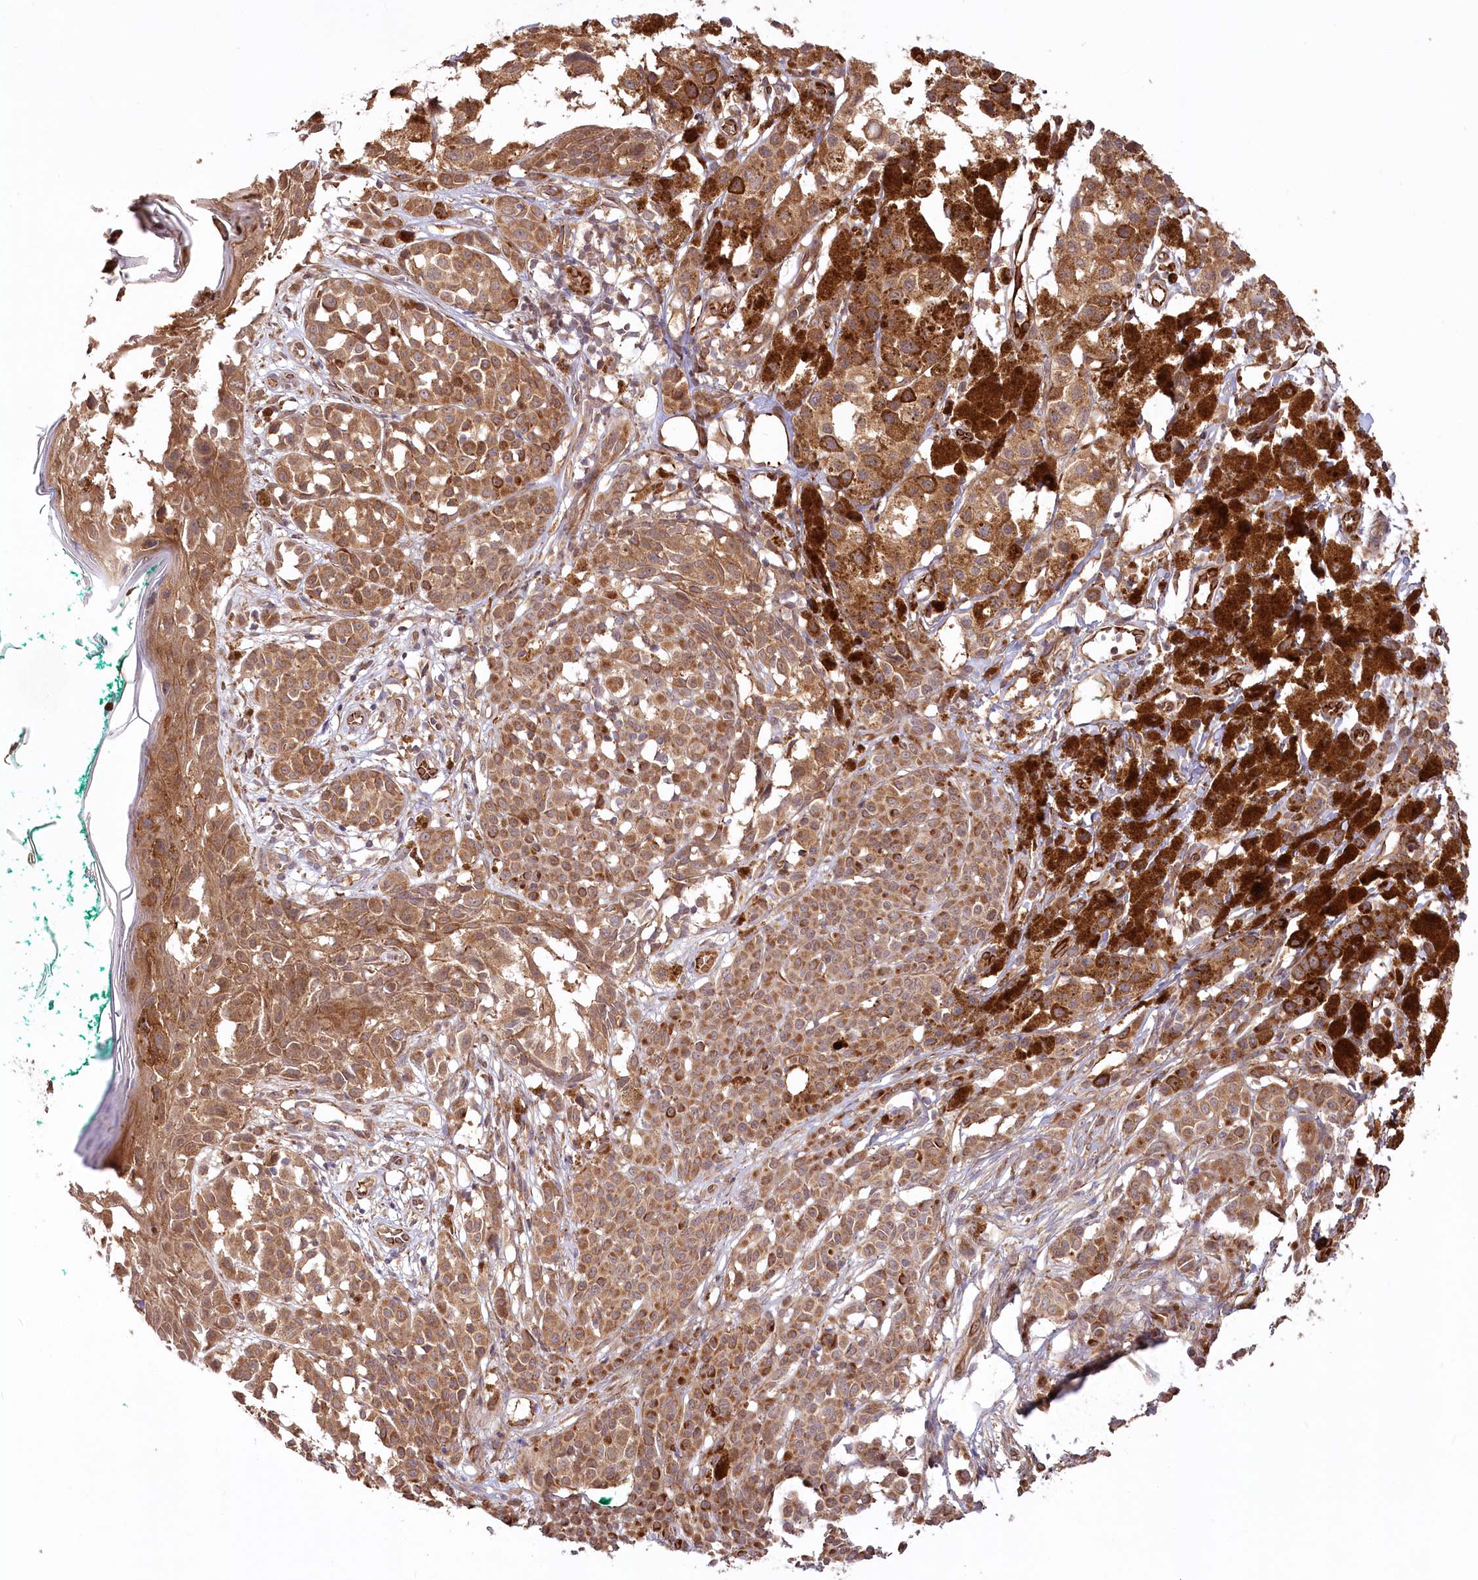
{"staining": {"intensity": "moderate", "quantity": ">75%", "location": "cytoplasmic/membranous"}, "tissue": "melanoma", "cell_type": "Tumor cells", "image_type": "cancer", "snomed": [{"axis": "morphology", "description": "Malignant melanoma, NOS"}, {"axis": "topography", "description": "Skin of leg"}], "caption": "Human melanoma stained with a protein marker exhibits moderate staining in tumor cells.", "gene": "CEP70", "patient": {"sex": "female", "age": 72}}